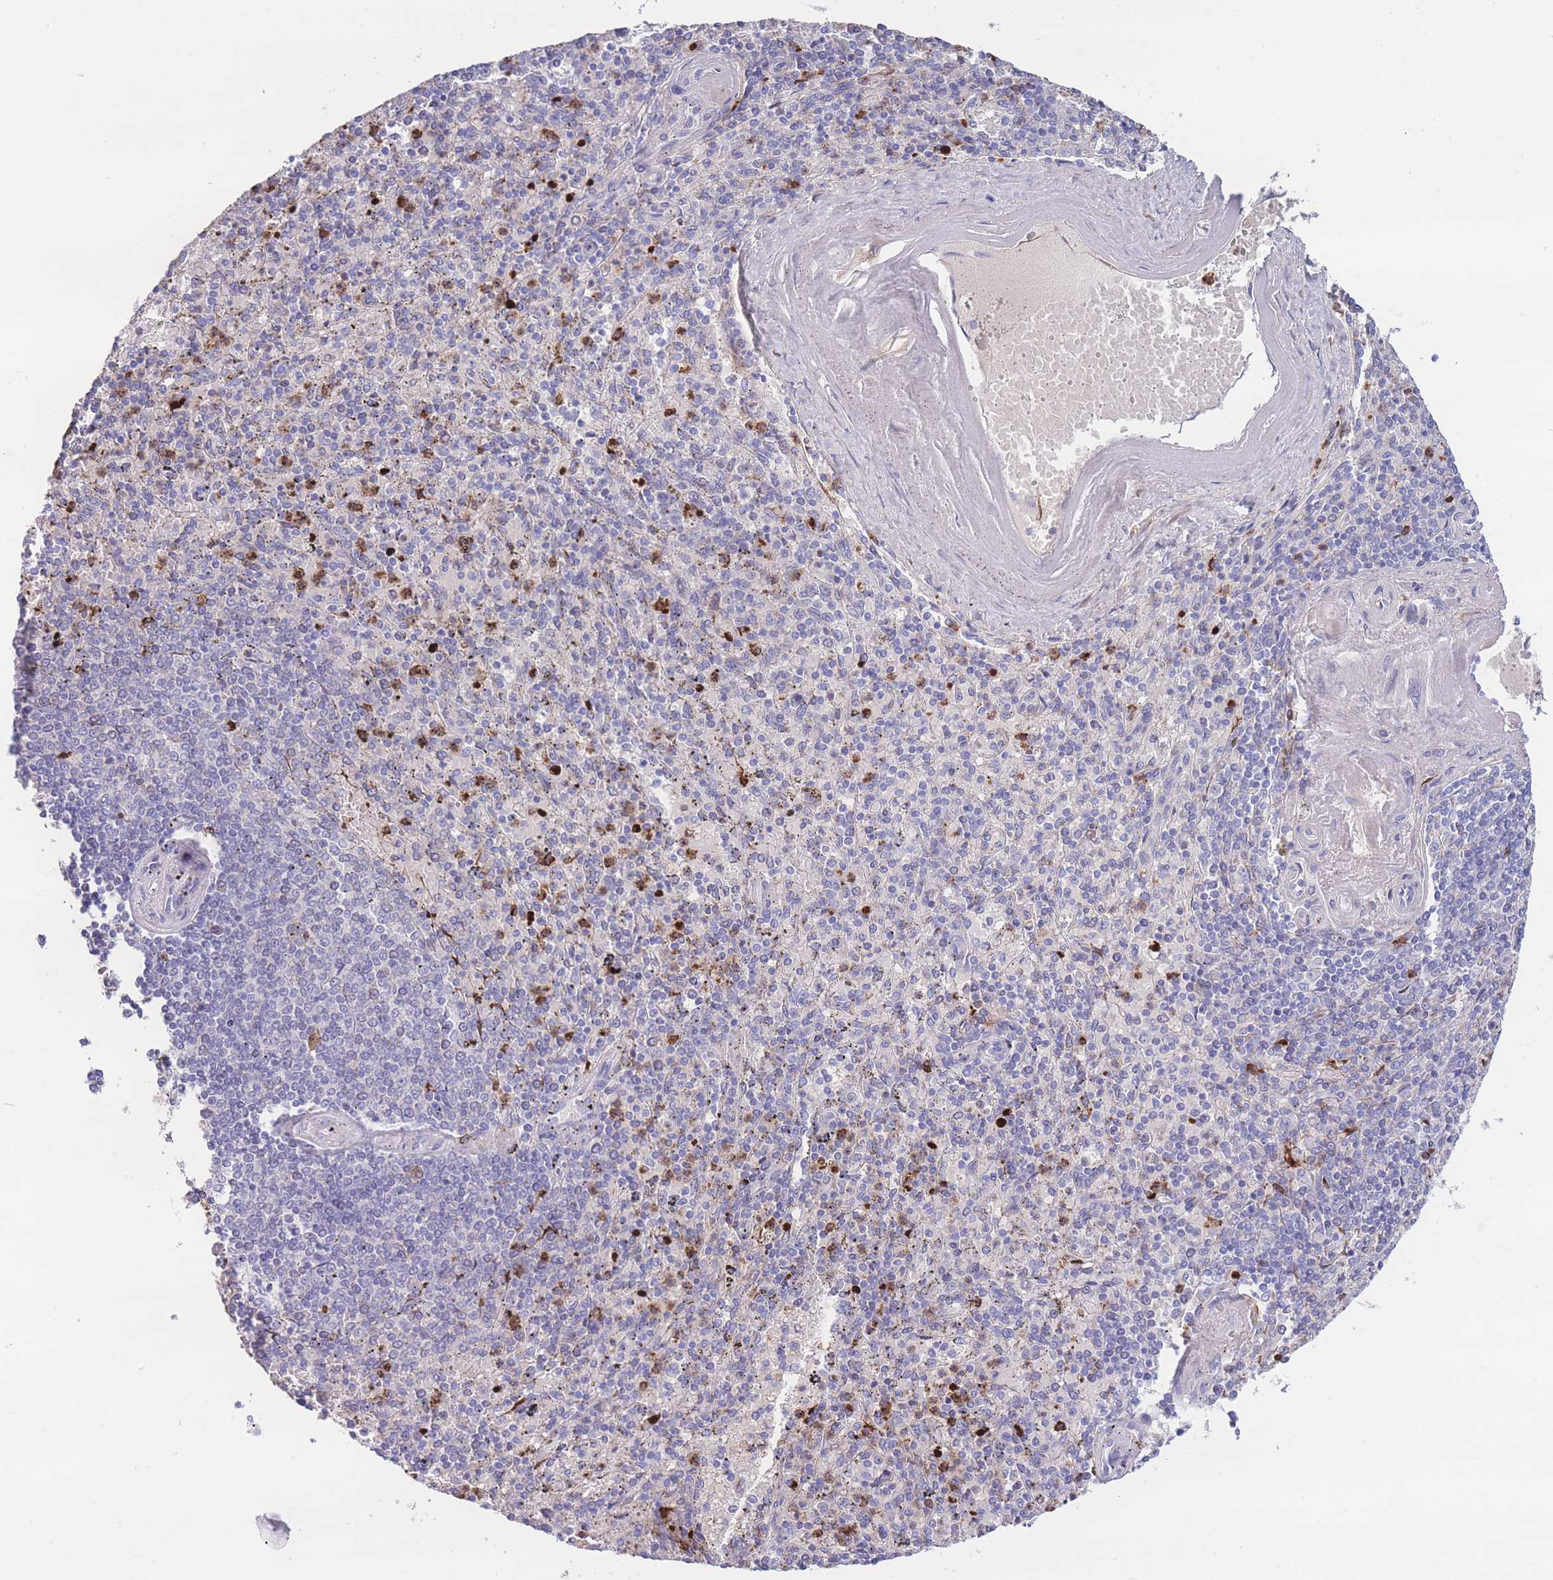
{"staining": {"intensity": "strong", "quantity": "25%-75%", "location": "cytoplasmic/membranous"}, "tissue": "spleen", "cell_type": "Cells in red pulp", "image_type": "normal", "snomed": [{"axis": "morphology", "description": "Normal tissue, NOS"}, {"axis": "topography", "description": "Spleen"}], "caption": "An IHC histopathology image of normal tissue is shown. Protein staining in brown highlights strong cytoplasmic/membranous positivity in spleen within cells in red pulp.", "gene": "CENPM", "patient": {"sex": "male", "age": 82}}